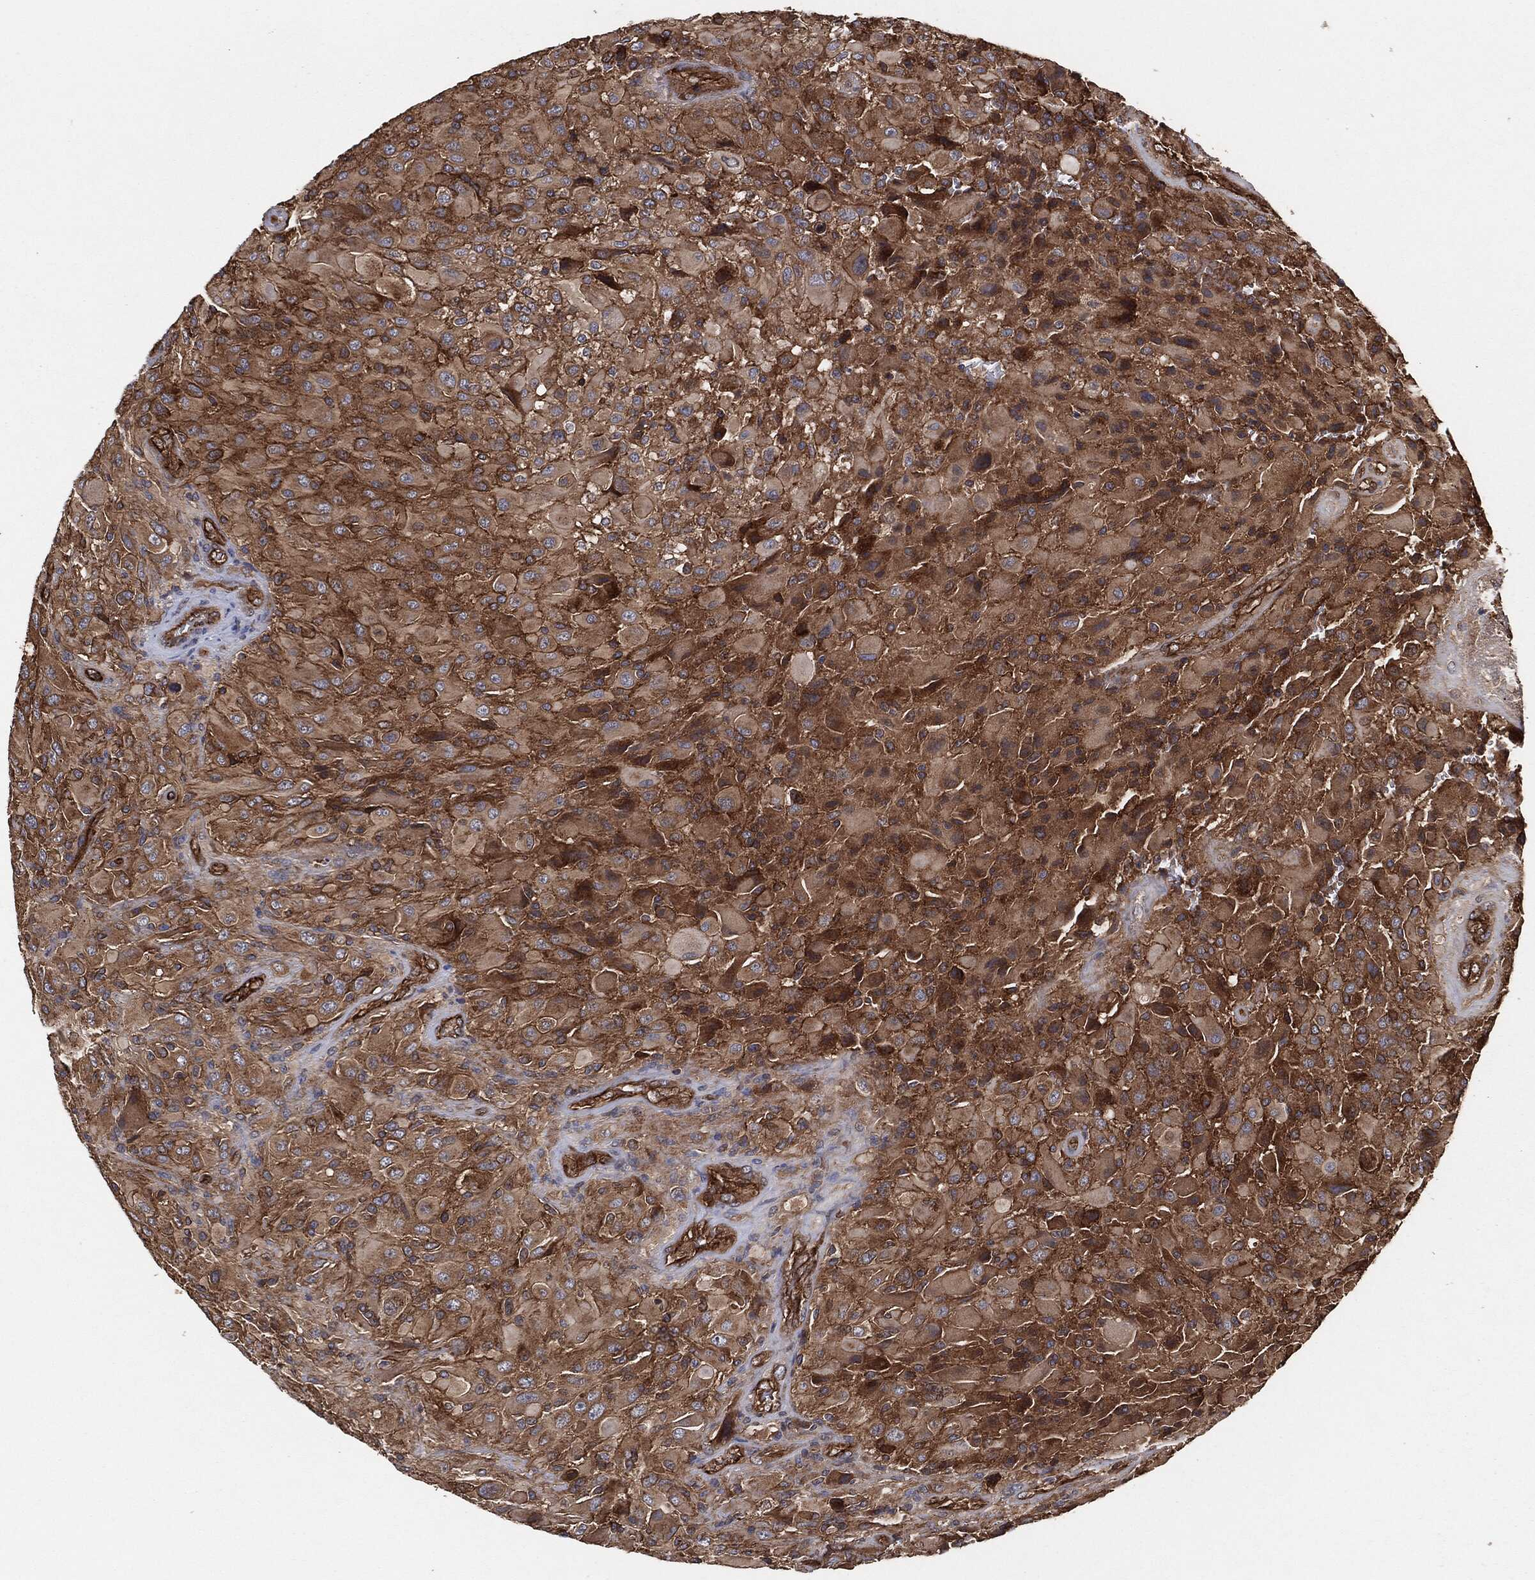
{"staining": {"intensity": "strong", "quantity": "<25%", "location": "cytoplasmic/membranous"}, "tissue": "glioma", "cell_type": "Tumor cells", "image_type": "cancer", "snomed": [{"axis": "morphology", "description": "Glioma, malignant, High grade"}, {"axis": "topography", "description": "Cerebral cortex"}], "caption": "This is an image of IHC staining of high-grade glioma (malignant), which shows strong expression in the cytoplasmic/membranous of tumor cells.", "gene": "CTNNA1", "patient": {"sex": "male", "age": 35}}